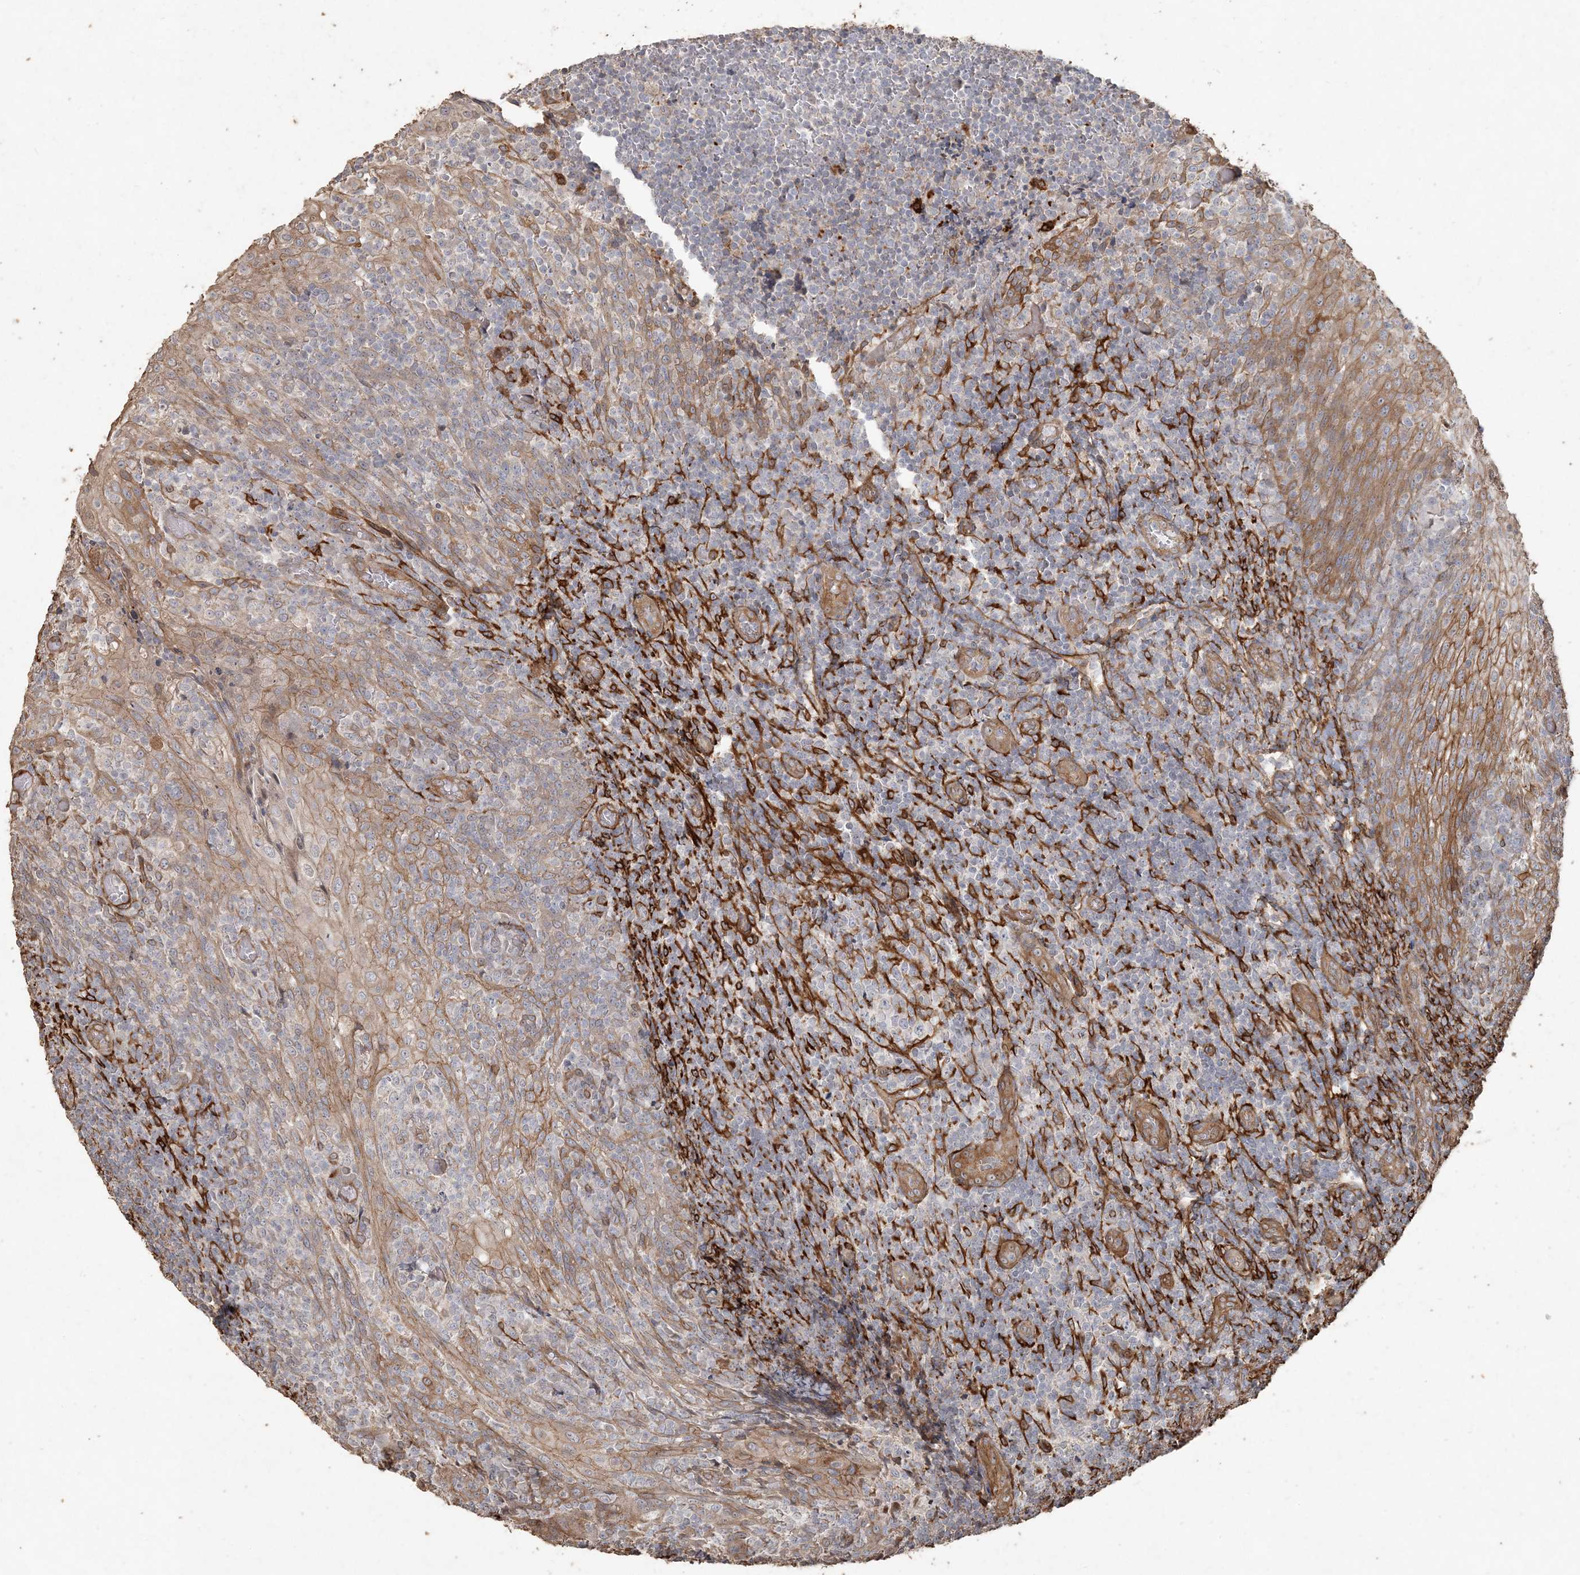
{"staining": {"intensity": "negative", "quantity": "none", "location": "none"}, "tissue": "tonsil", "cell_type": "Germinal center cells", "image_type": "normal", "snomed": [{"axis": "morphology", "description": "Normal tissue, NOS"}, {"axis": "topography", "description": "Tonsil"}], "caption": "Immunohistochemistry (IHC) micrograph of unremarkable tonsil: tonsil stained with DAB (3,3'-diaminobenzidine) displays no significant protein positivity in germinal center cells. The staining was performed using DAB to visualize the protein expression in brown, while the nuclei were stained in blue with hematoxylin (Magnification: 20x).", "gene": "RNF145", "patient": {"sex": "female", "age": 19}}